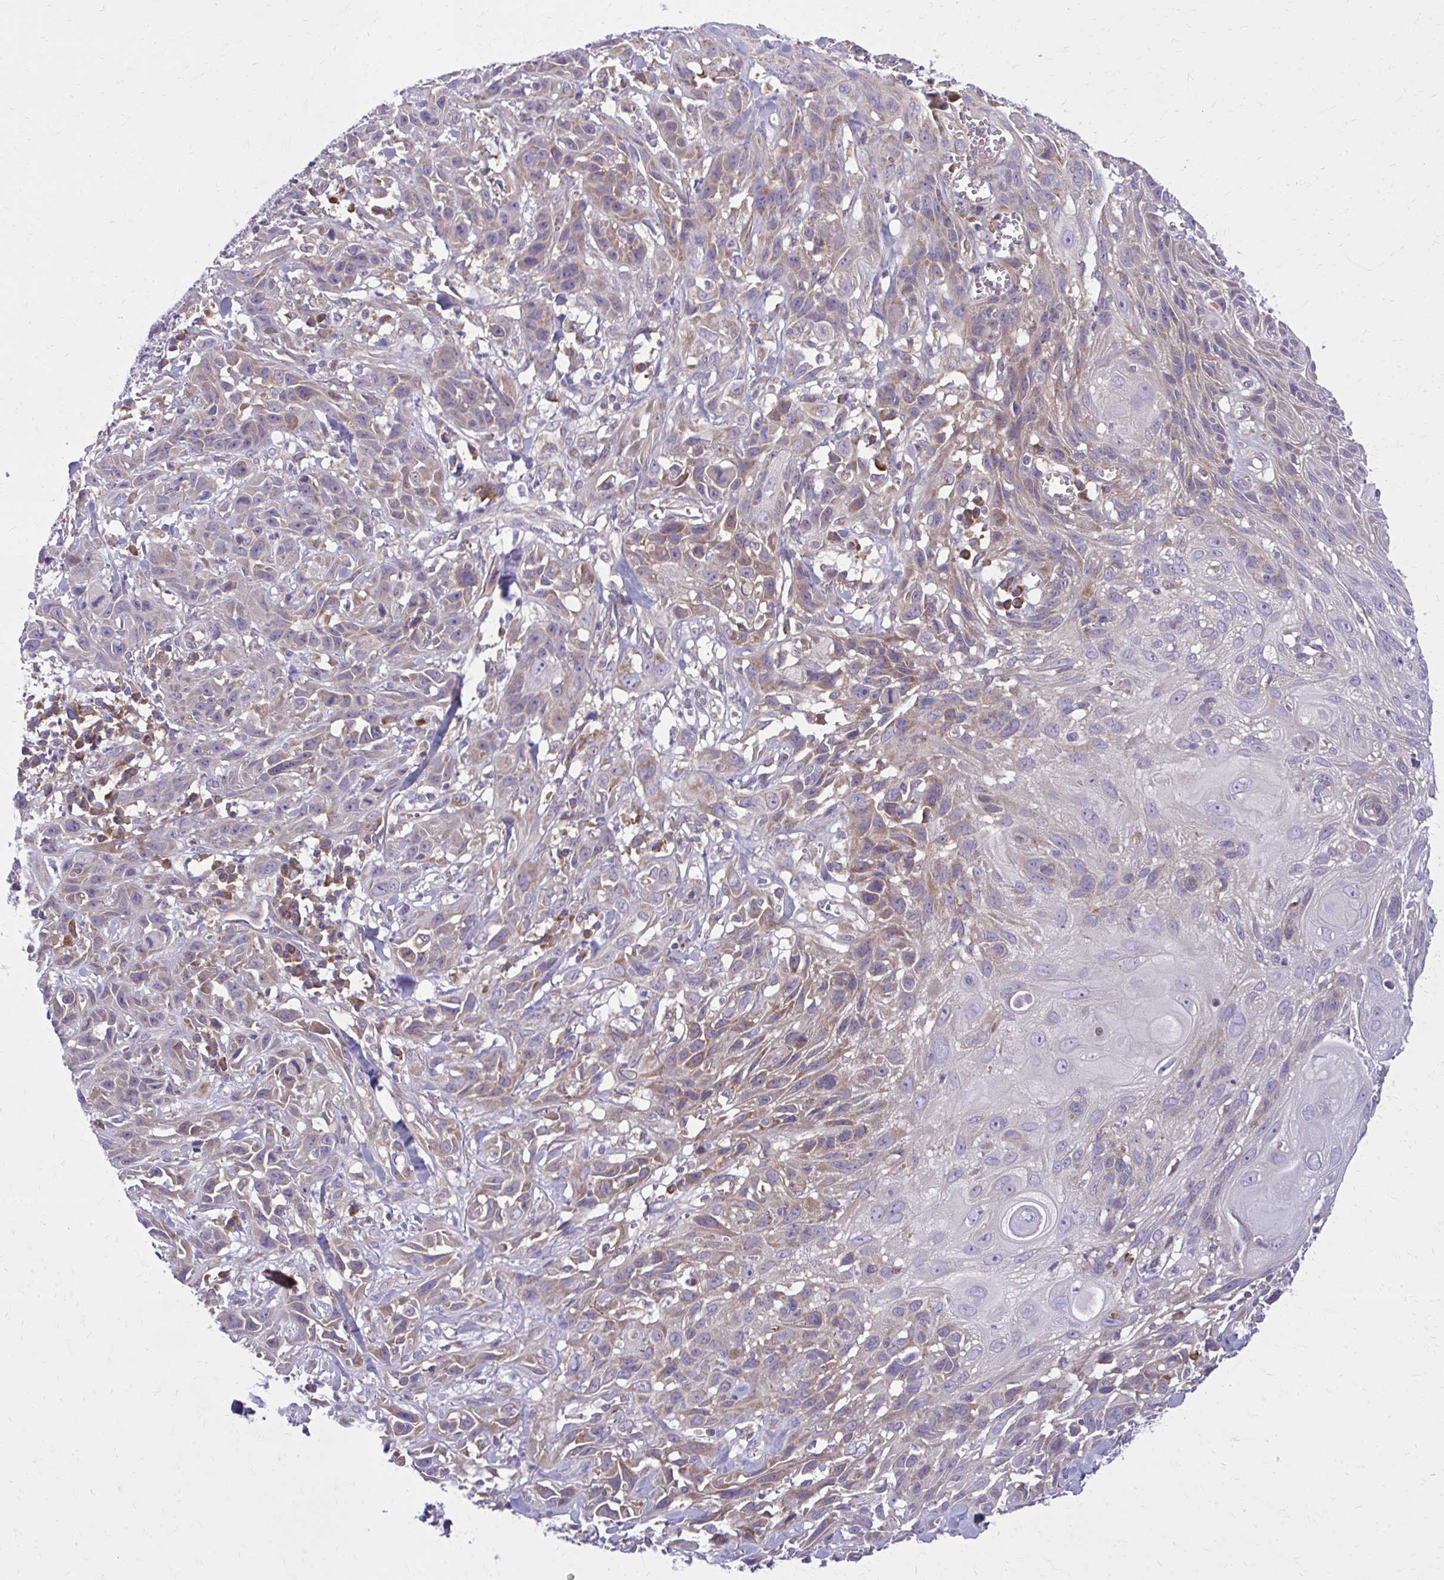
{"staining": {"intensity": "weak", "quantity": "25%-75%", "location": "cytoplasmic/membranous"}, "tissue": "skin cancer", "cell_type": "Tumor cells", "image_type": "cancer", "snomed": [{"axis": "morphology", "description": "Squamous cell carcinoma, NOS"}, {"axis": "topography", "description": "Skin"}, {"axis": "topography", "description": "Vulva"}], "caption": "DAB immunohistochemical staining of human squamous cell carcinoma (skin) displays weak cytoplasmic/membranous protein staining in about 25%-75% of tumor cells.", "gene": "CEMP1", "patient": {"sex": "female", "age": 83}}